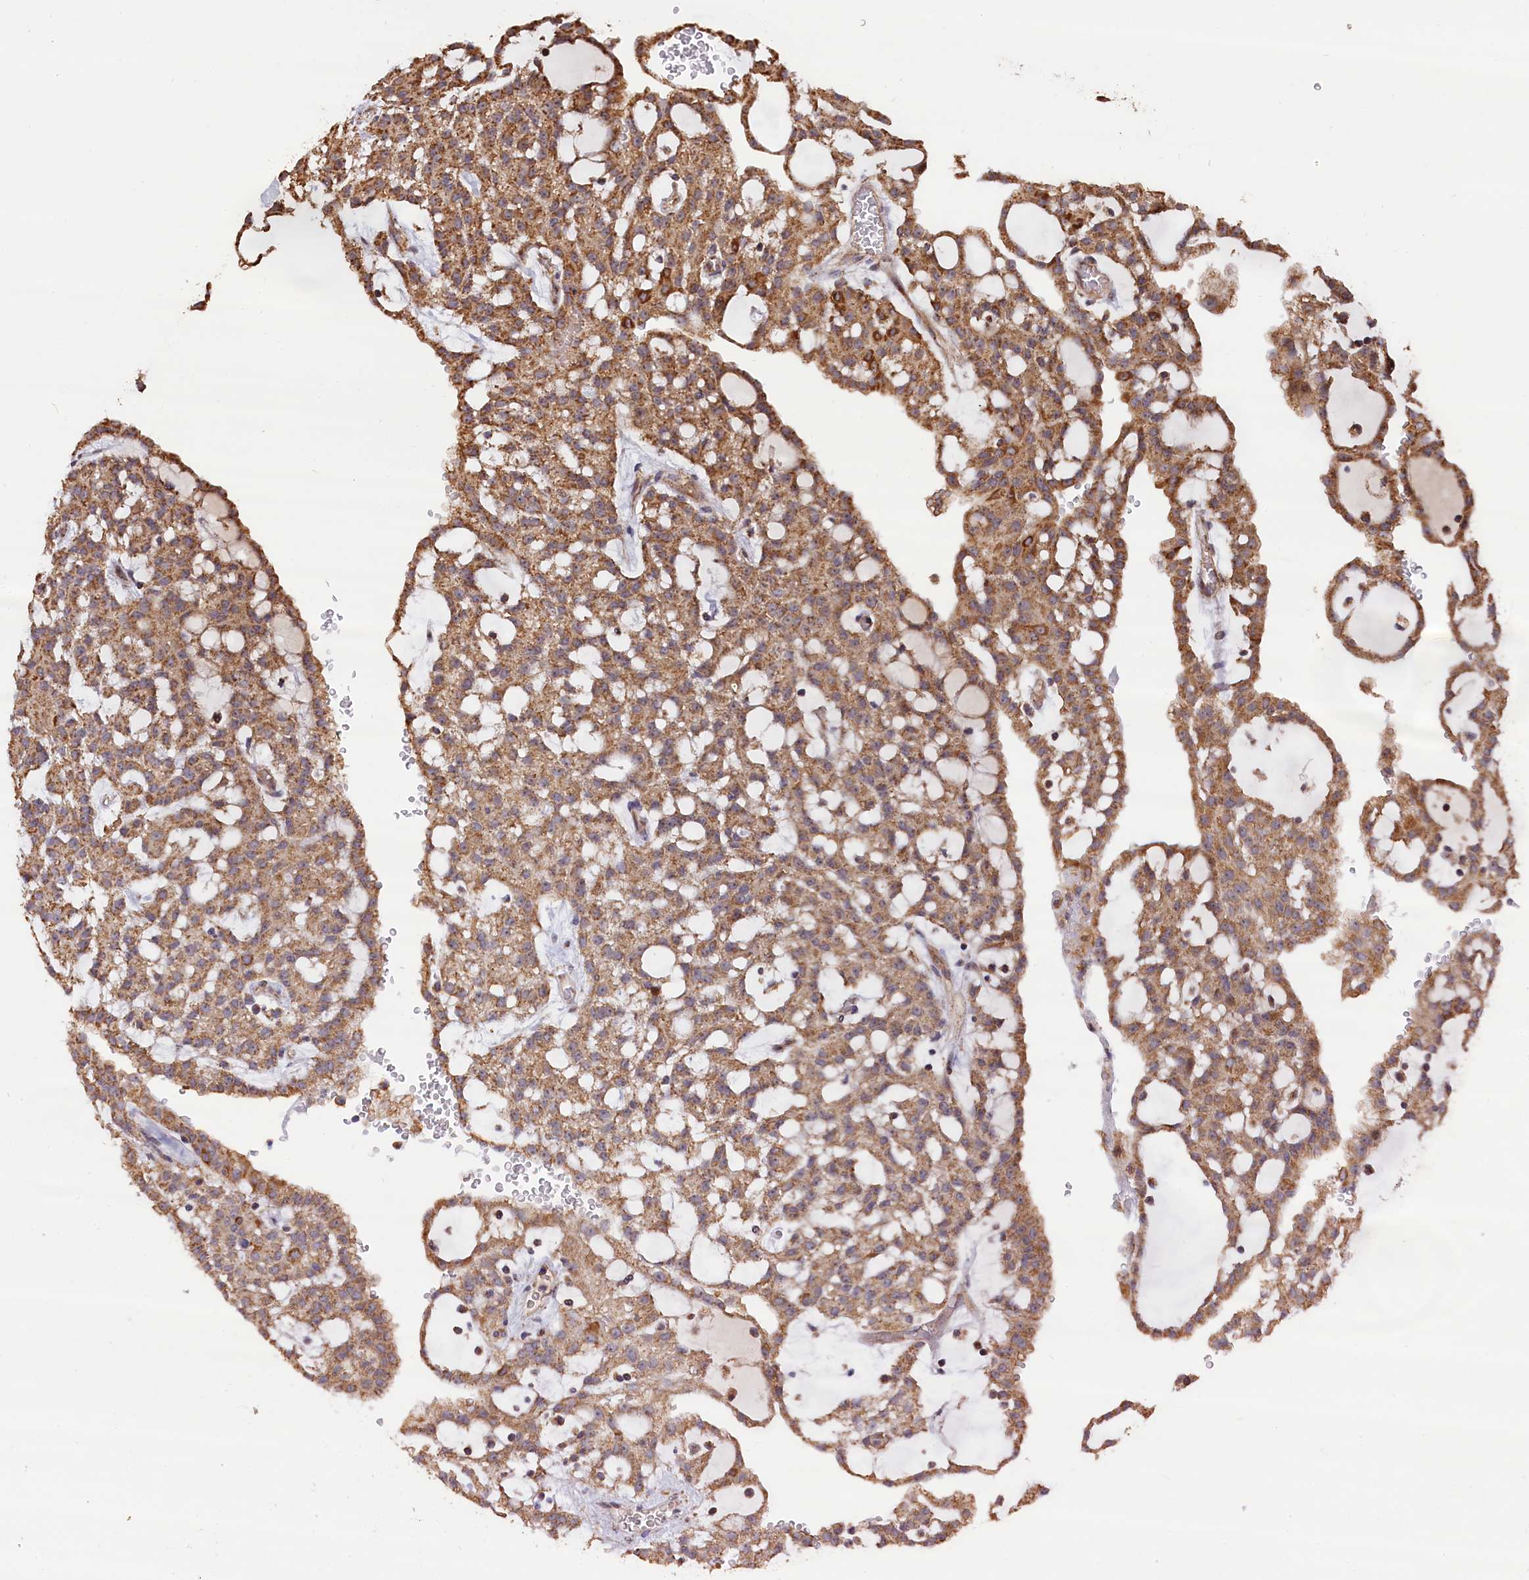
{"staining": {"intensity": "moderate", "quantity": ">75%", "location": "cytoplasmic/membranous"}, "tissue": "renal cancer", "cell_type": "Tumor cells", "image_type": "cancer", "snomed": [{"axis": "morphology", "description": "Adenocarcinoma, NOS"}, {"axis": "topography", "description": "Kidney"}], "caption": "Protein staining of adenocarcinoma (renal) tissue reveals moderate cytoplasmic/membranous staining in approximately >75% of tumor cells.", "gene": "ZNF816", "patient": {"sex": "male", "age": 63}}